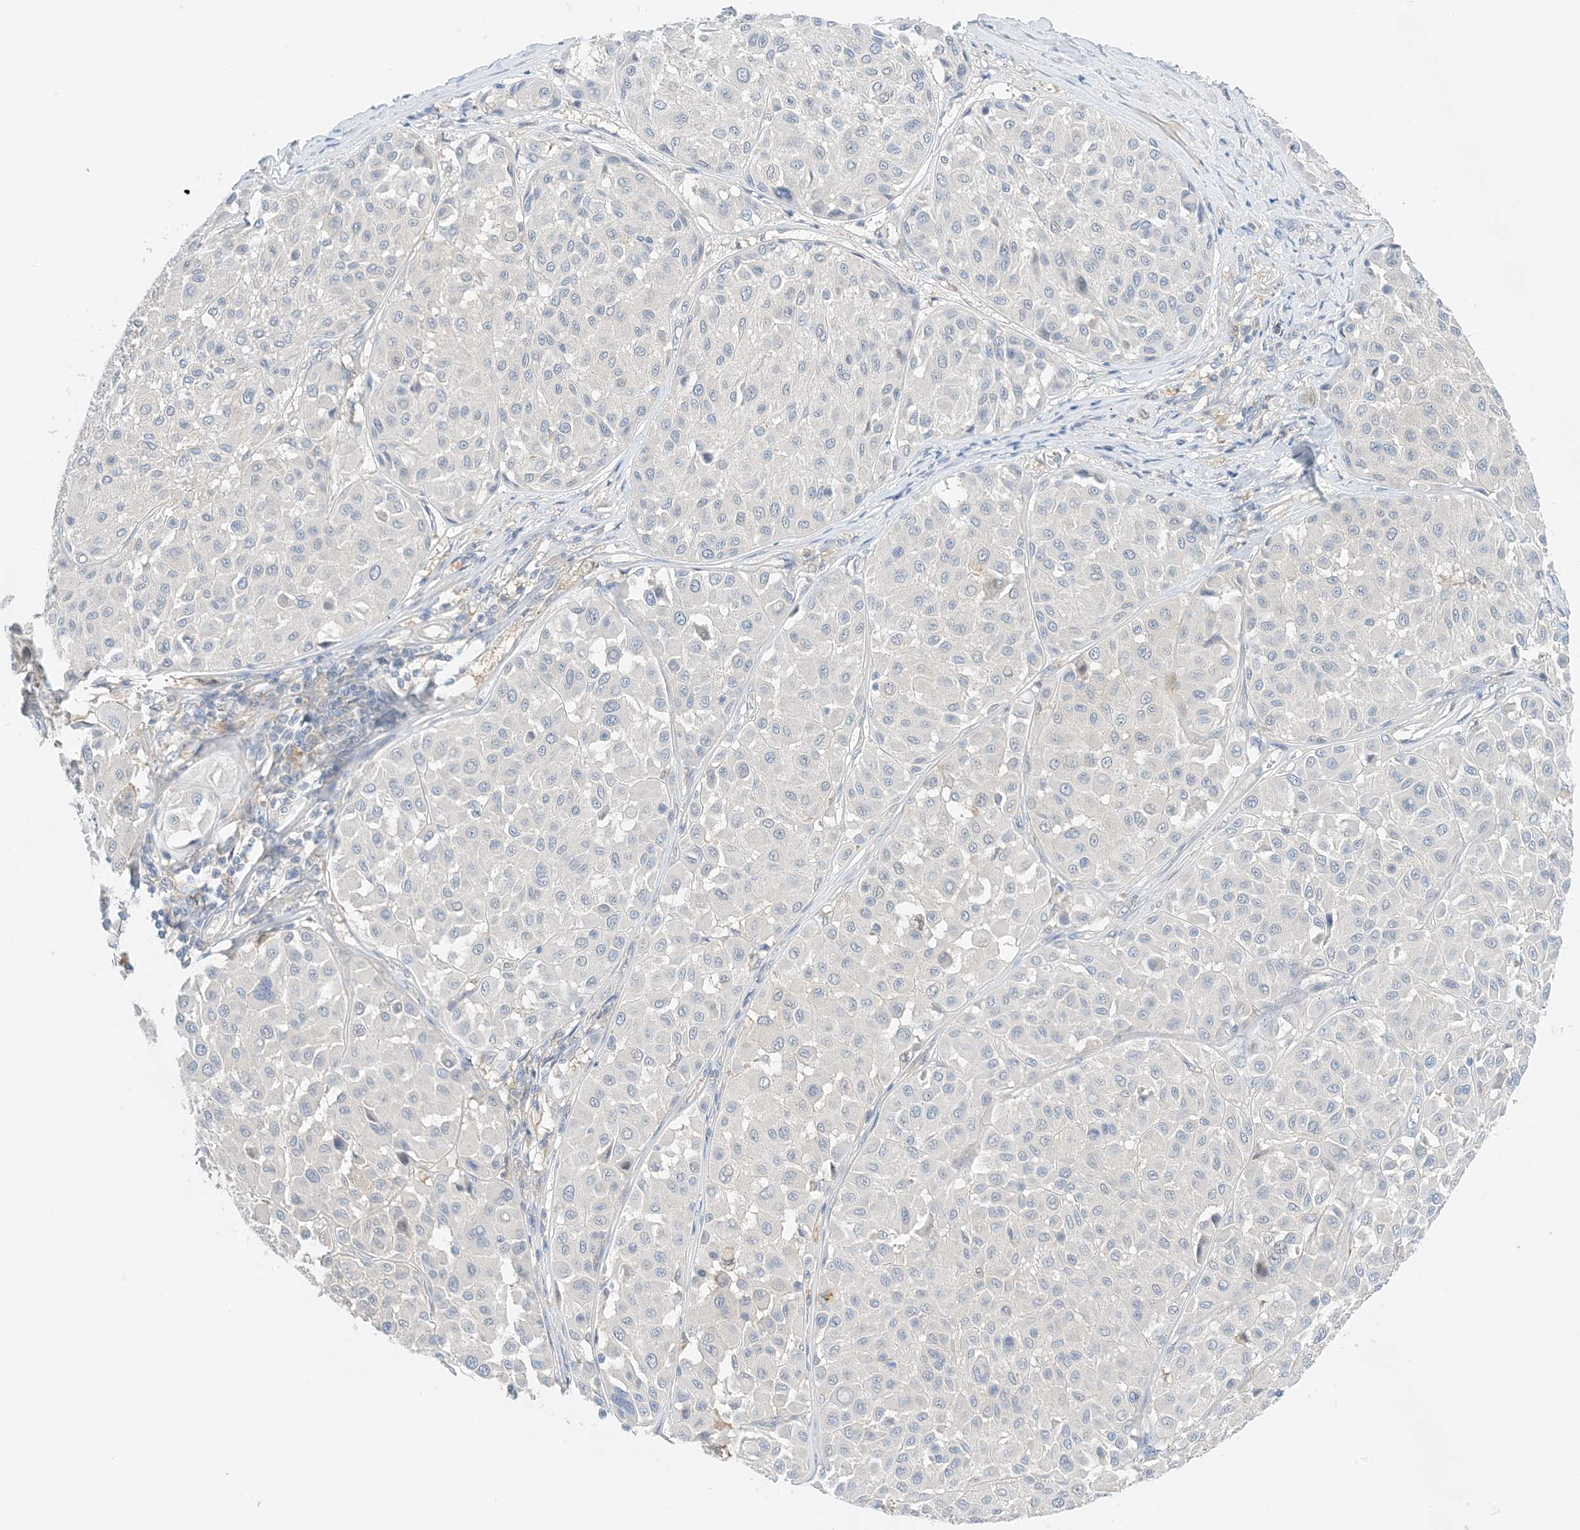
{"staining": {"intensity": "negative", "quantity": "none", "location": "none"}, "tissue": "melanoma", "cell_type": "Tumor cells", "image_type": "cancer", "snomed": [{"axis": "morphology", "description": "Malignant melanoma, Metastatic site"}, {"axis": "topography", "description": "Soft tissue"}], "caption": "An image of melanoma stained for a protein reveals no brown staining in tumor cells.", "gene": "KIFBP", "patient": {"sex": "male", "age": 41}}